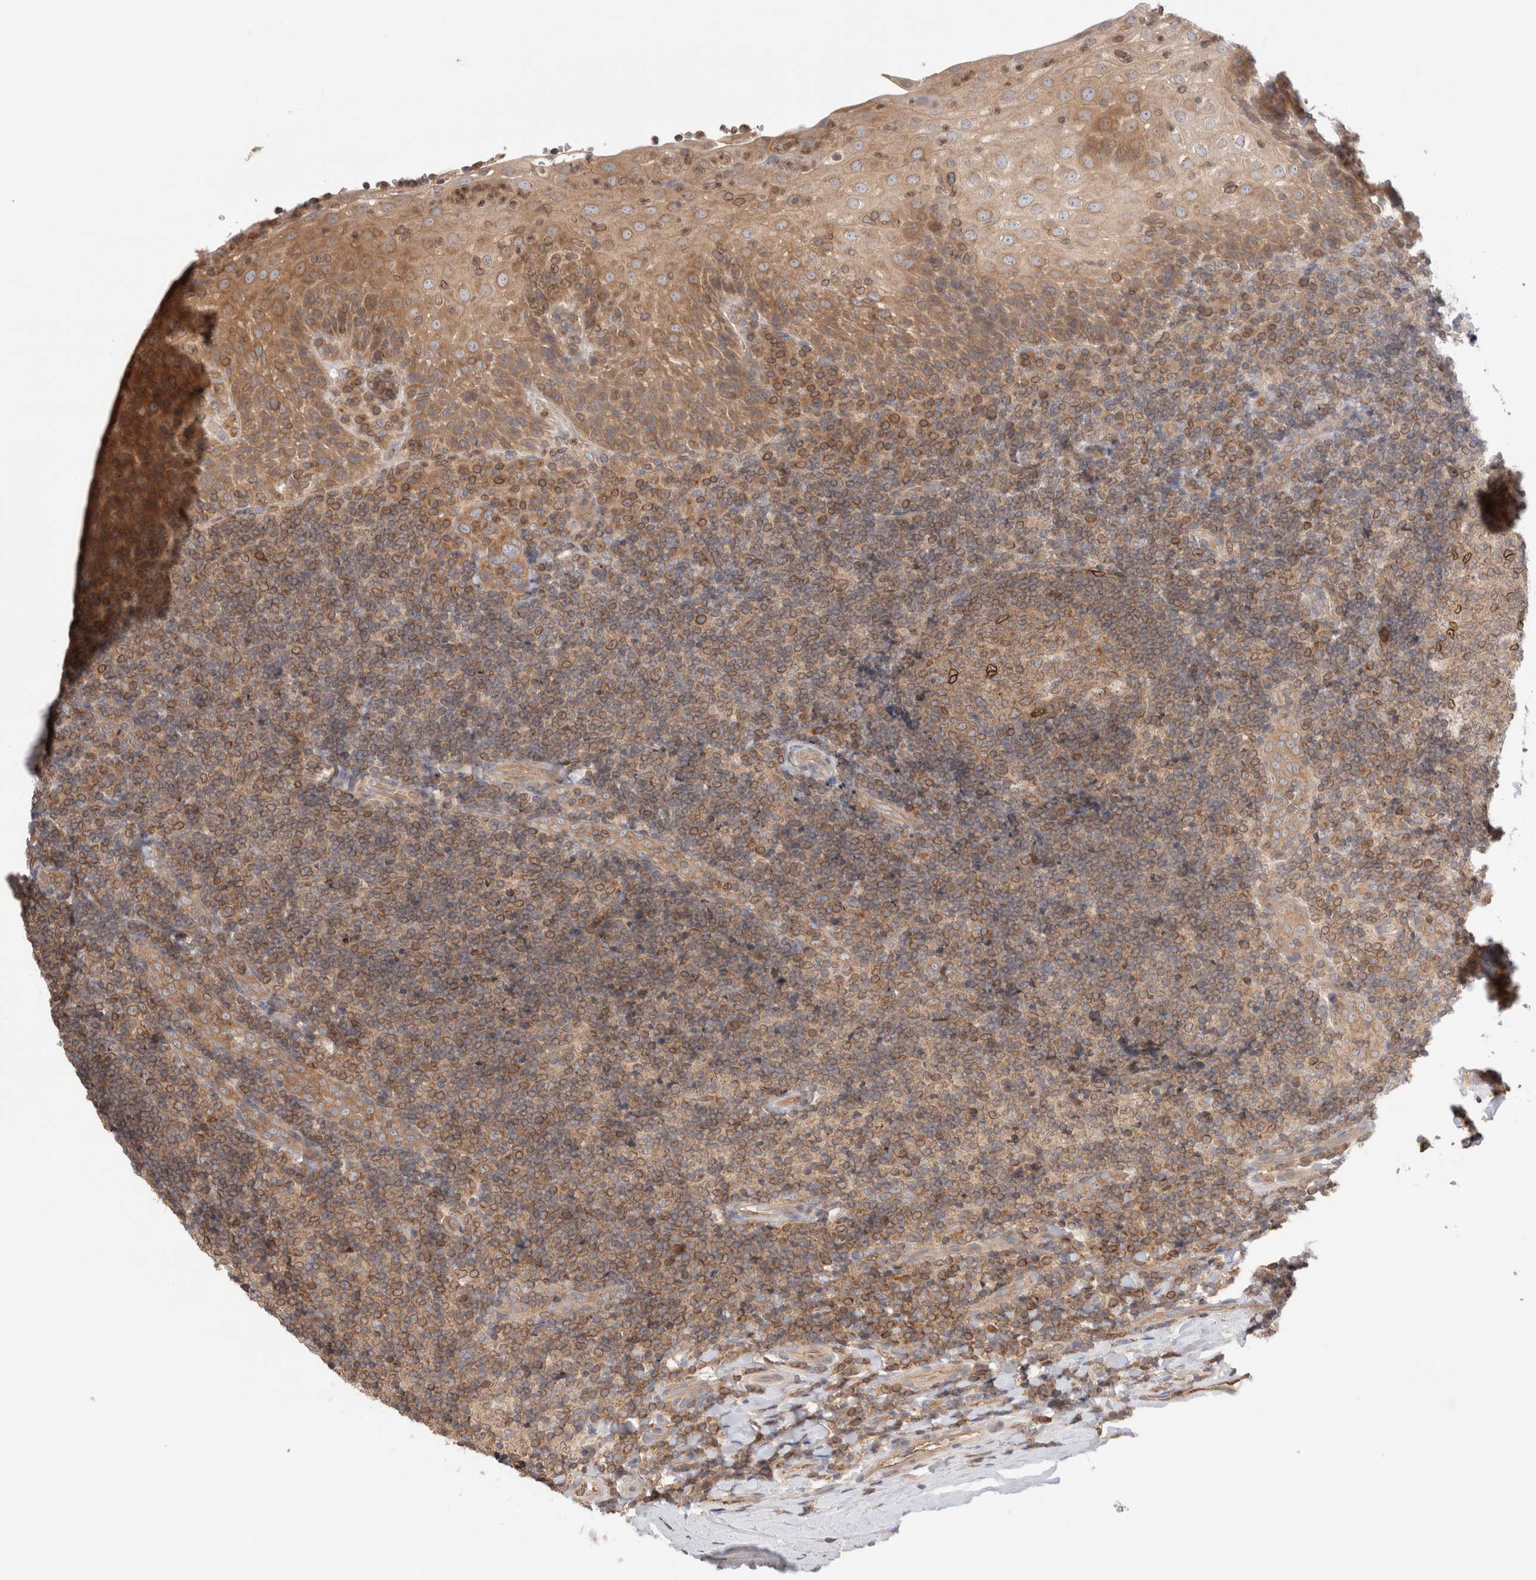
{"staining": {"intensity": "moderate", "quantity": ">75%", "location": "cytoplasmic/membranous,nuclear"}, "tissue": "tonsil", "cell_type": "Germinal center cells", "image_type": "normal", "snomed": [{"axis": "morphology", "description": "Normal tissue, NOS"}, {"axis": "topography", "description": "Tonsil"}], "caption": "Germinal center cells show medium levels of moderate cytoplasmic/membranous,nuclear staining in about >75% of cells in normal human tonsil. (brown staining indicates protein expression, while blue staining denotes nuclei).", "gene": "SIKE1", "patient": {"sex": "male", "age": 37}}